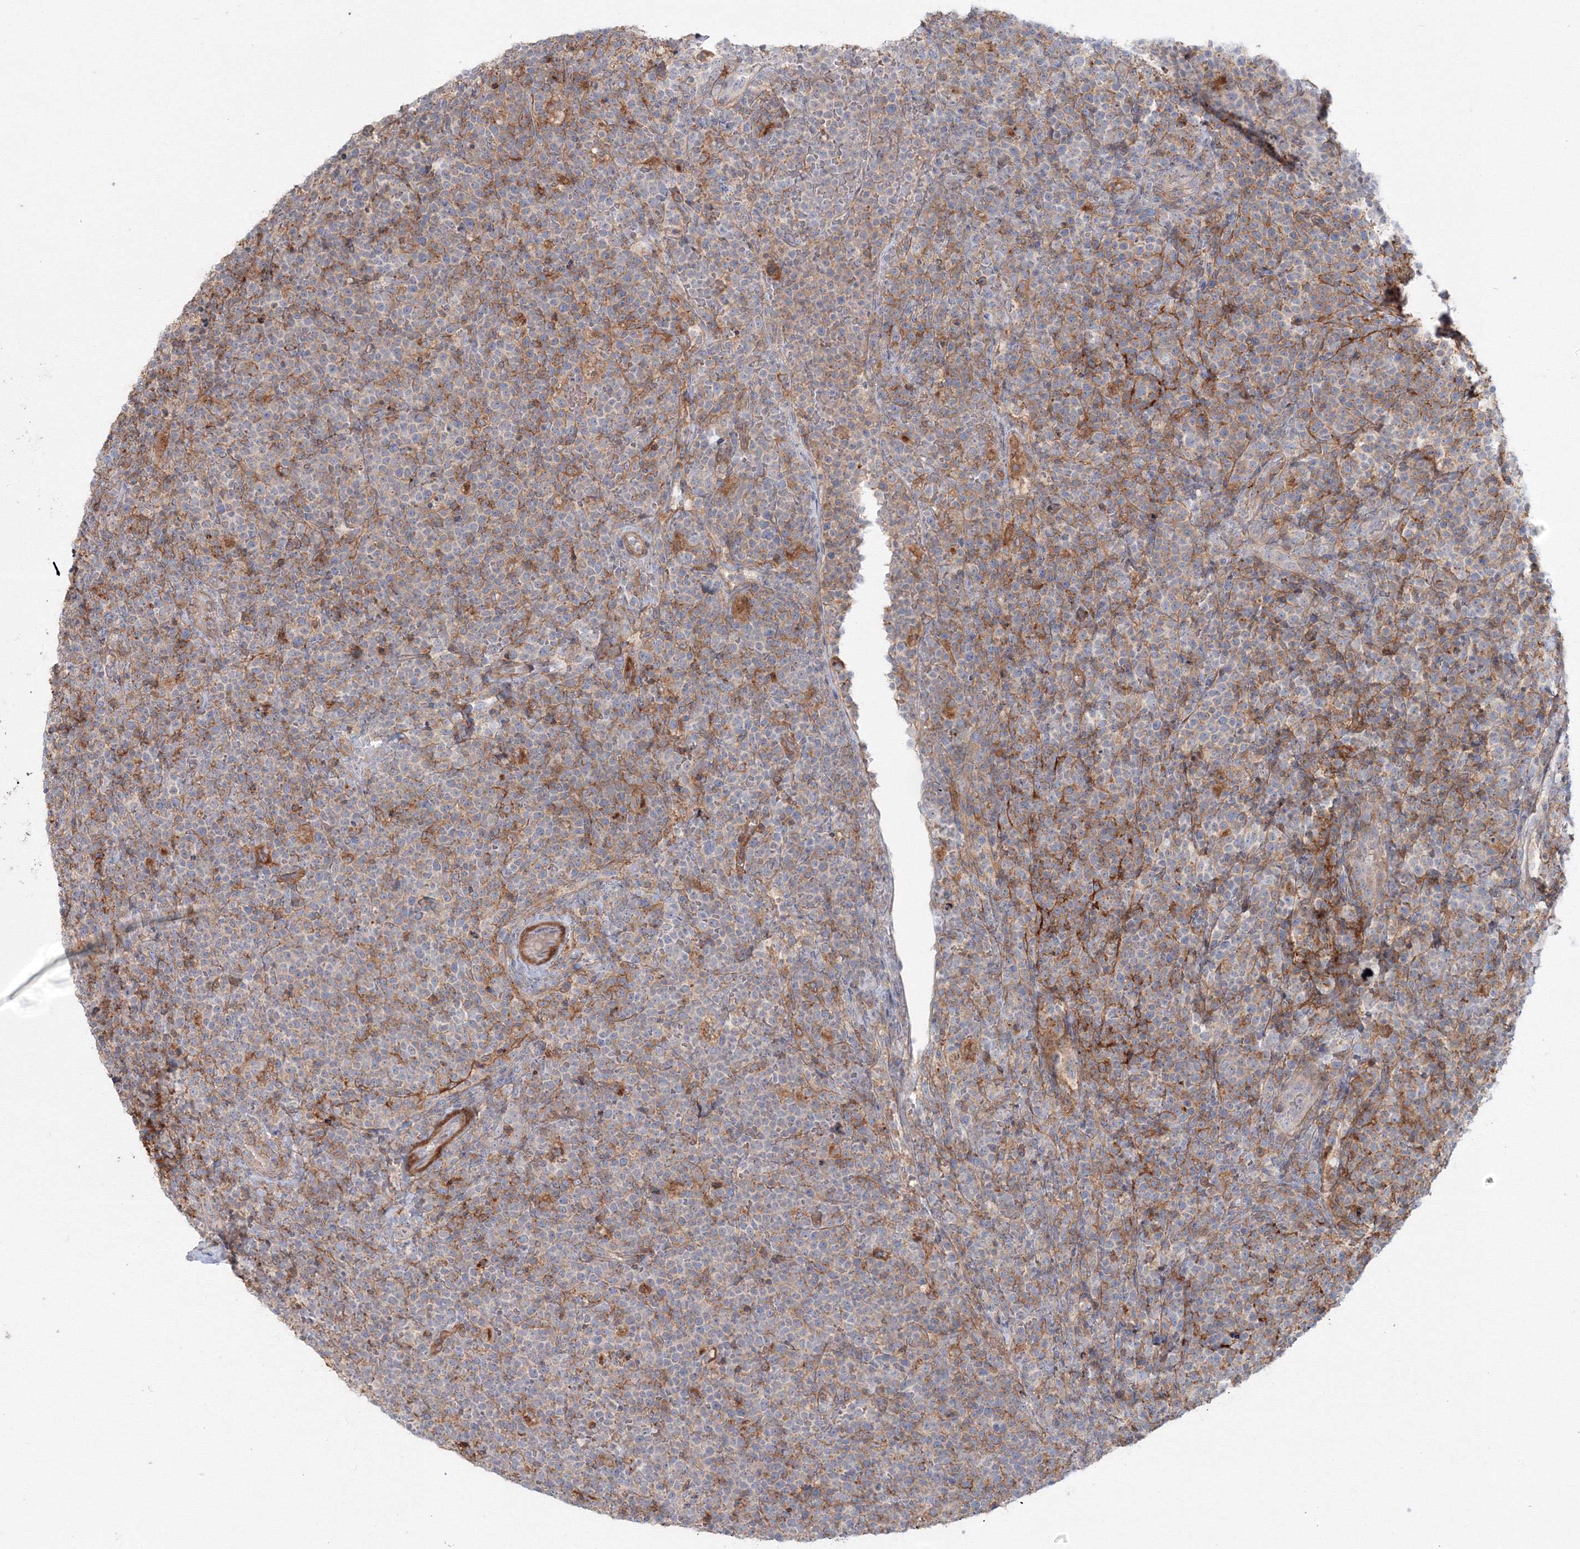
{"staining": {"intensity": "negative", "quantity": "none", "location": "none"}, "tissue": "lymphoma", "cell_type": "Tumor cells", "image_type": "cancer", "snomed": [{"axis": "morphology", "description": "Malignant lymphoma, non-Hodgkin's type, High grade"}, {"axis": "topography", "description": "Lymph node"}], "caption": "Human lymphoma stained for a protein using IHC shows no staining in tumor cells.", "gene": "SH3PXD2A", "patient": {"sex": "male", "age": 61}}